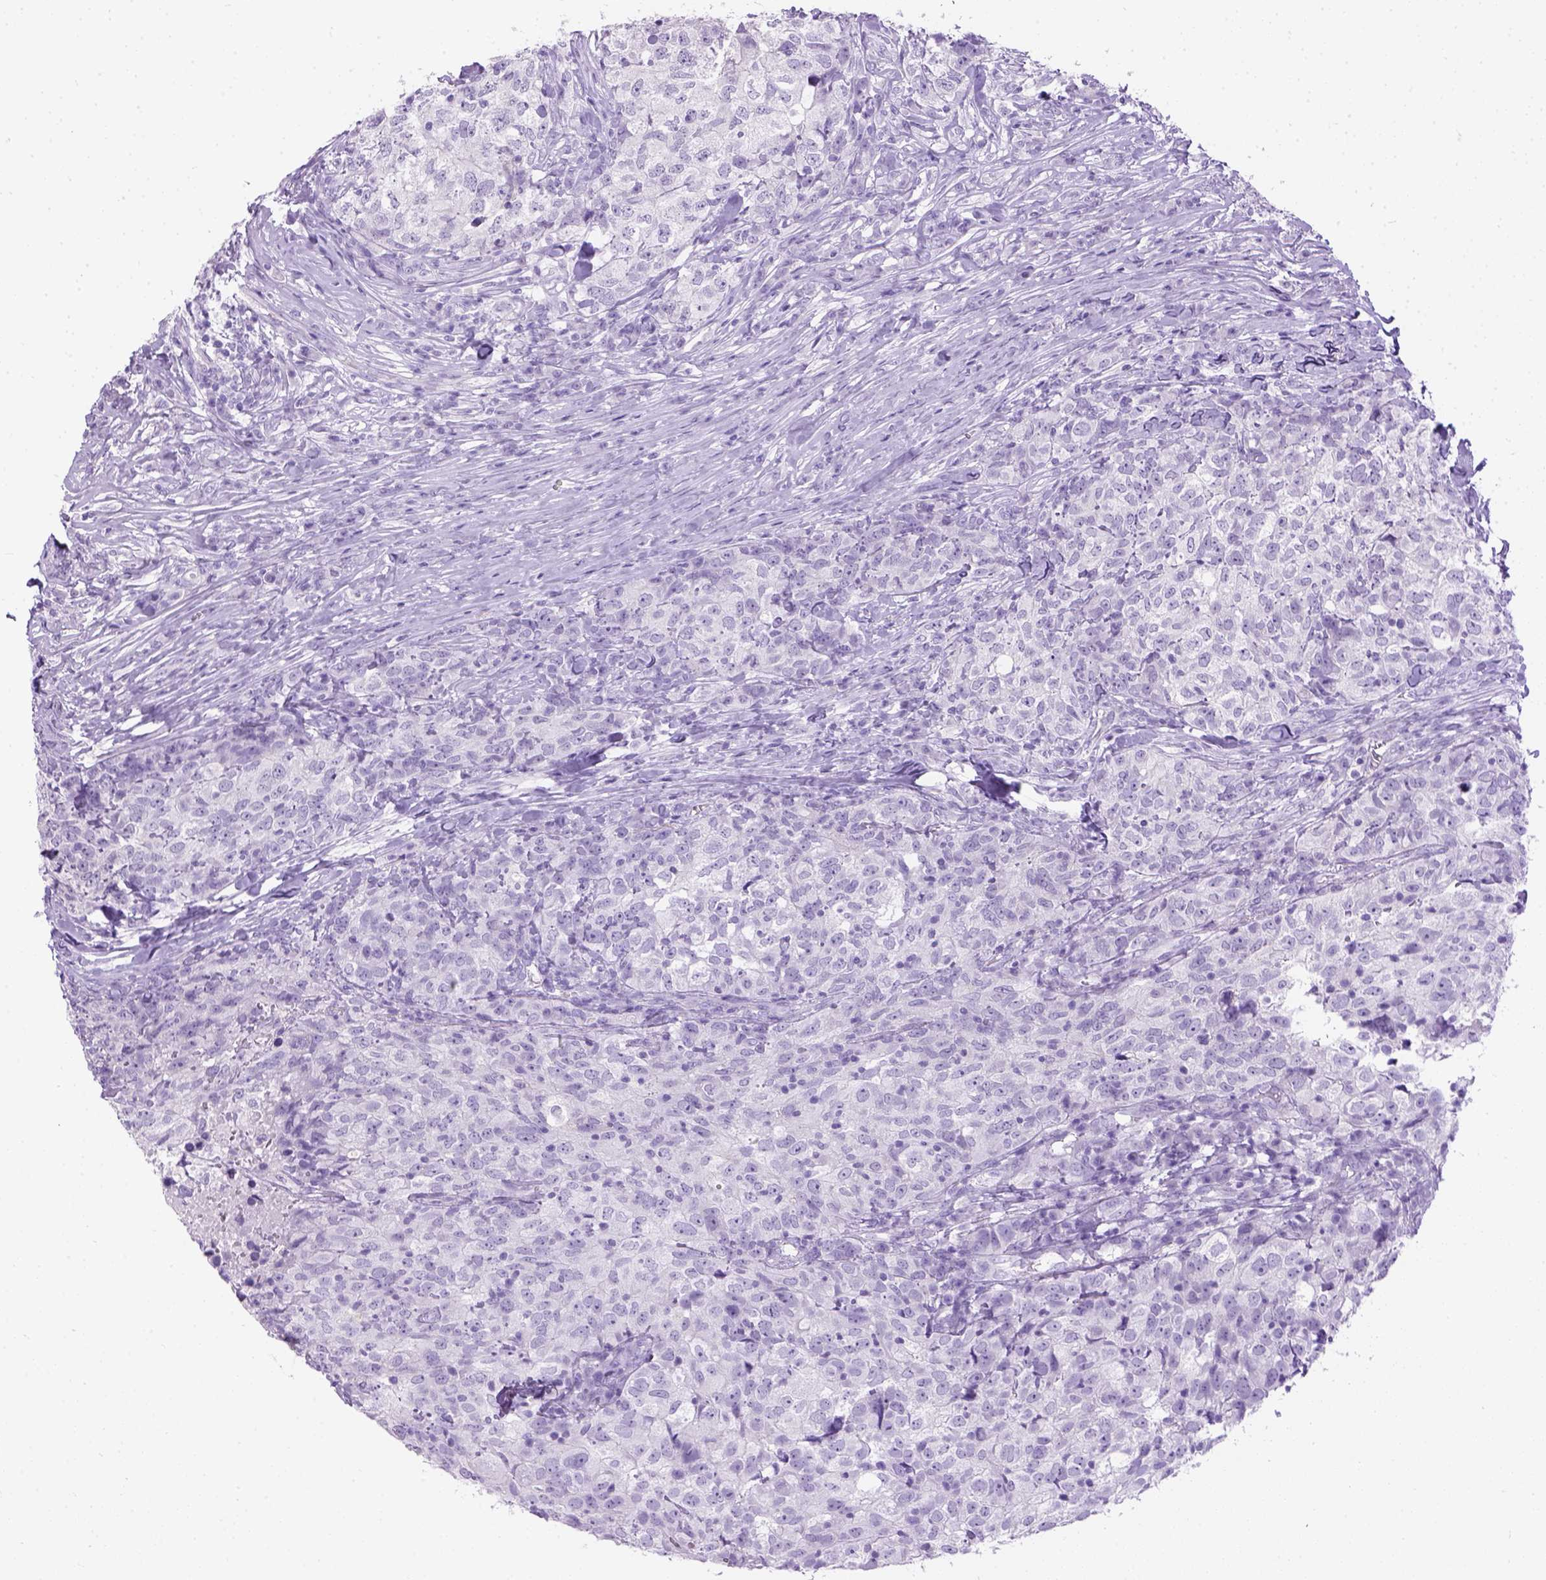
{"staining": {"intensity": "negative", "quantity": "none", "location": "none"}, "tissue": "breast cancer", "cell_type": "Tumor cells", "image_type": "cancer", "snomed": [{"axis": "morphology", "description": "Duct carcinoma"}, {"axis": "topography", "description": "Breast"}], "caption": "IHC of infiltrating ductal carcinoma (breast) demonstrates no positivity in tumor cells.", "gene": "TMEM38A", "patient": {"sex": "female", "age": 30}}